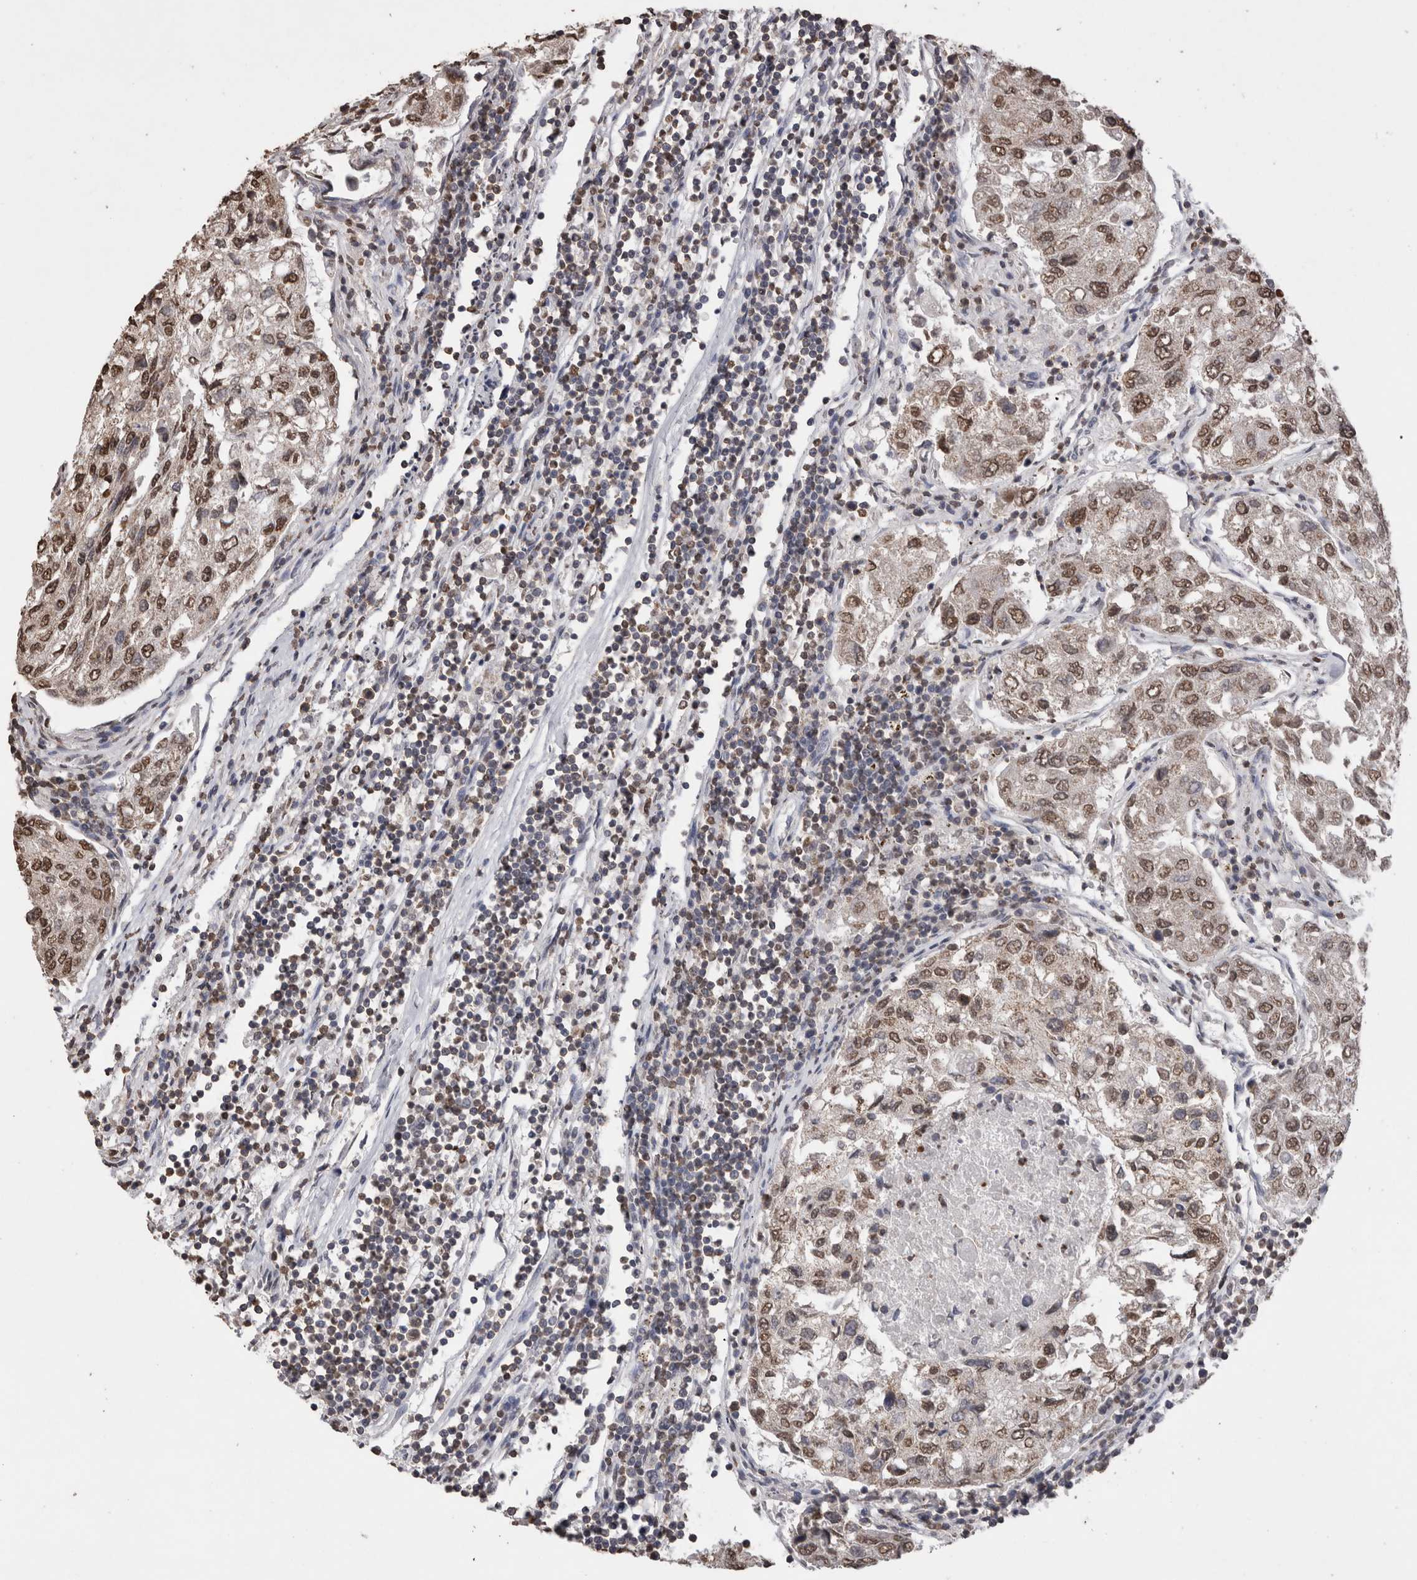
{"staining": {"intensity": "moderate", "quantity": ">75%", "location": "nuclear"}, "tissue": "urothelial cancer", "cell_type": "Tumor cells", "image_type": "cancer", "snomed": [{"axis": "morphology", "description": "Urothelial carcinoma, High grade"}, {"axis": "topography", "description": "Lymph node"}, {"axis": "topography", "description": "Urinary bladder"}], "caption": "High-grade urothelial carcinoma stained with a protein marker exhibits moderate staining in tumor cells.", "gene": "NTHL1", "patient": {"sex": "male", "age": 51}}